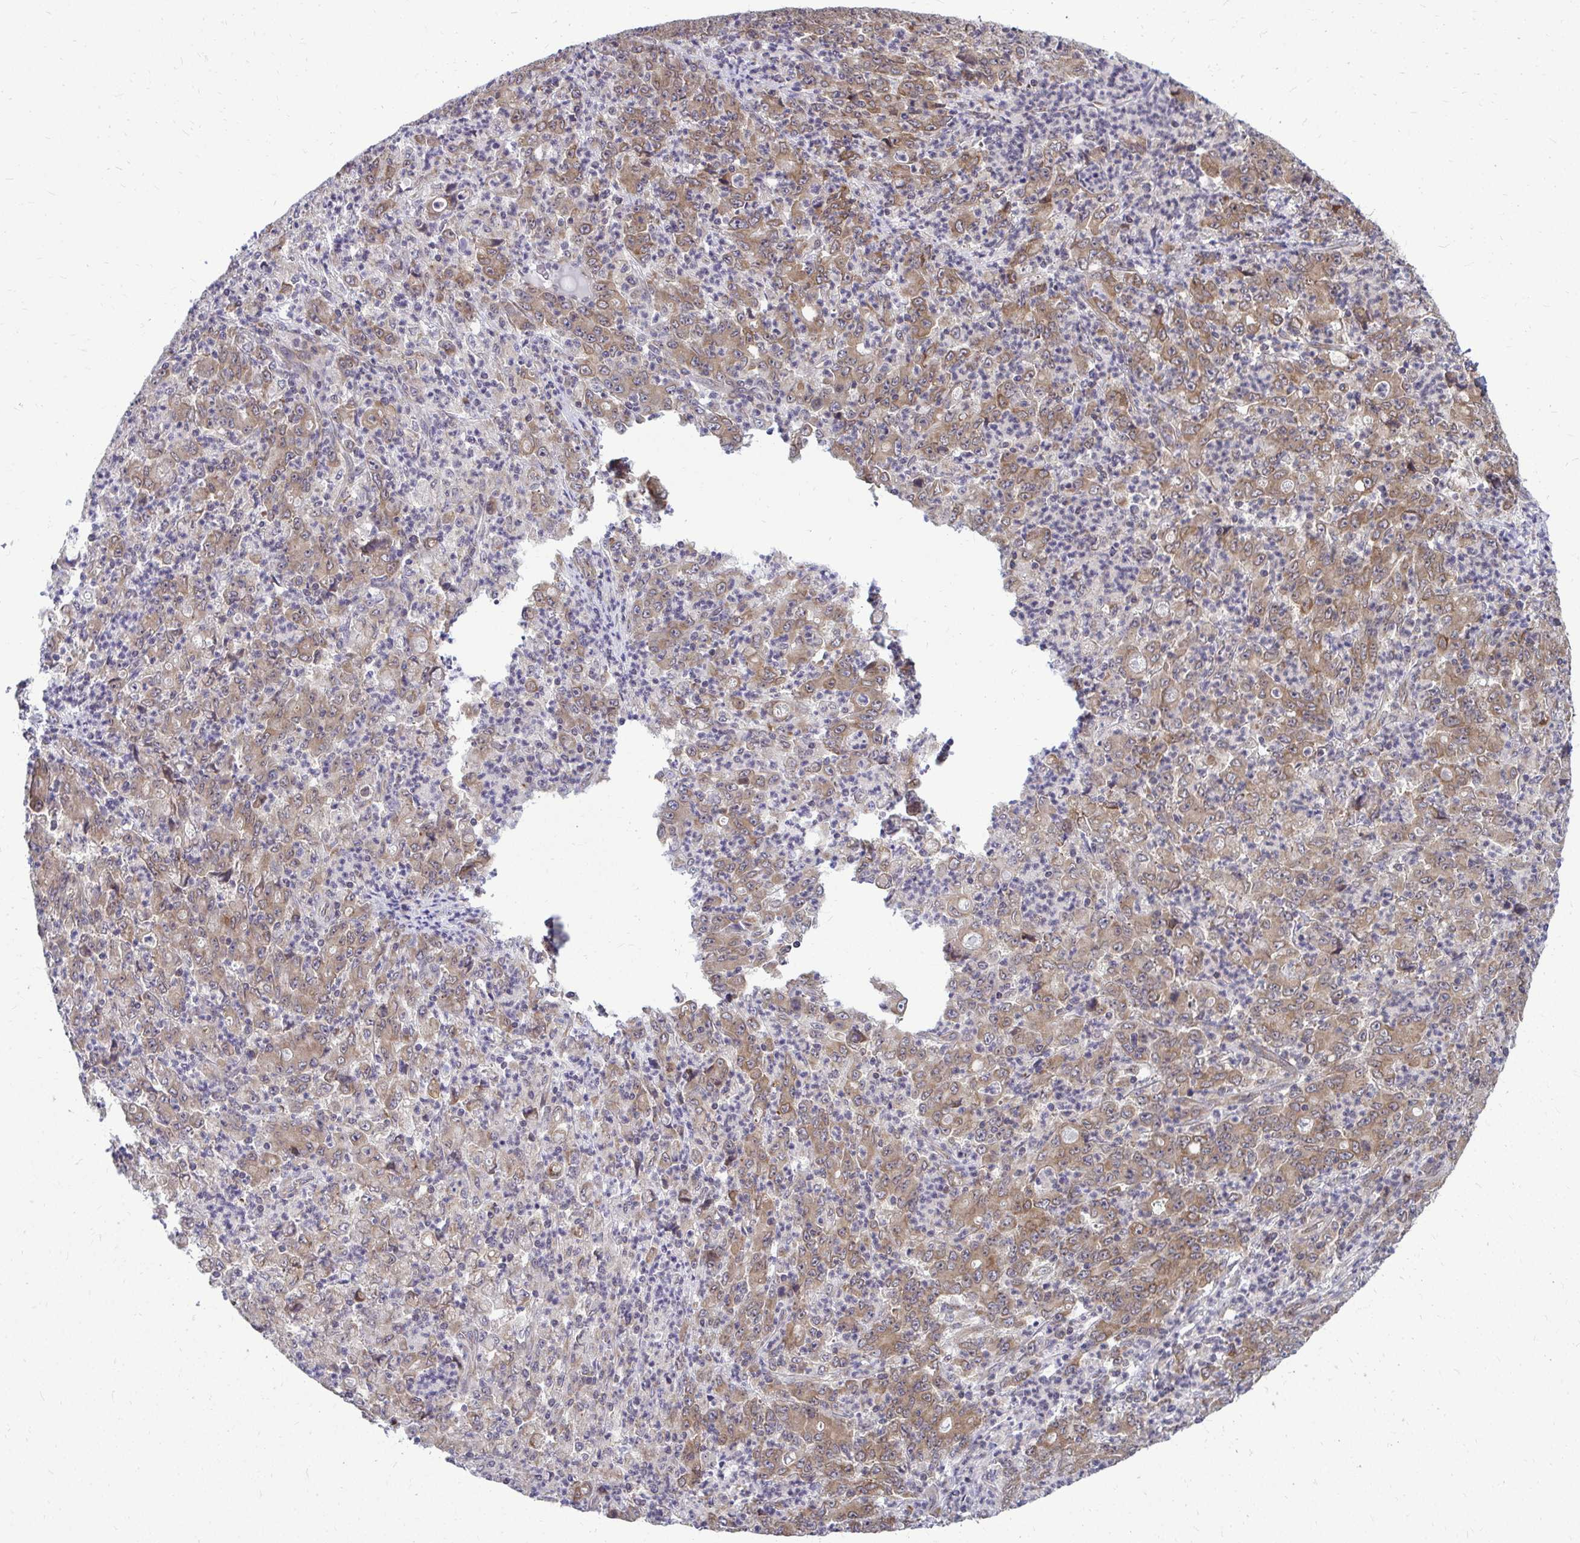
{"staining": {"intensity": "weak", "quantity": ">75%", "location": "cytoplasmic/membranous"}, "tissue": "stomach cancer", "cell_type": "Tumor cells", "image_type": "cancer", "snomed": [{"axis": "morphology", "description": "Adenocarcinoma, NOS"}, {"axis": "topography", "description": "Stomach, lower"}], "caption": "An immunohistochemistry photomicrograph of neoplastic tissue is shown. Protein staining in brown highlights weak cytoplasmic/membranous positivity in adenocarcinoma (stomach) within tumor cells.", "gene": "FMR1", "patient": {"sex": "female", "age": 71}}